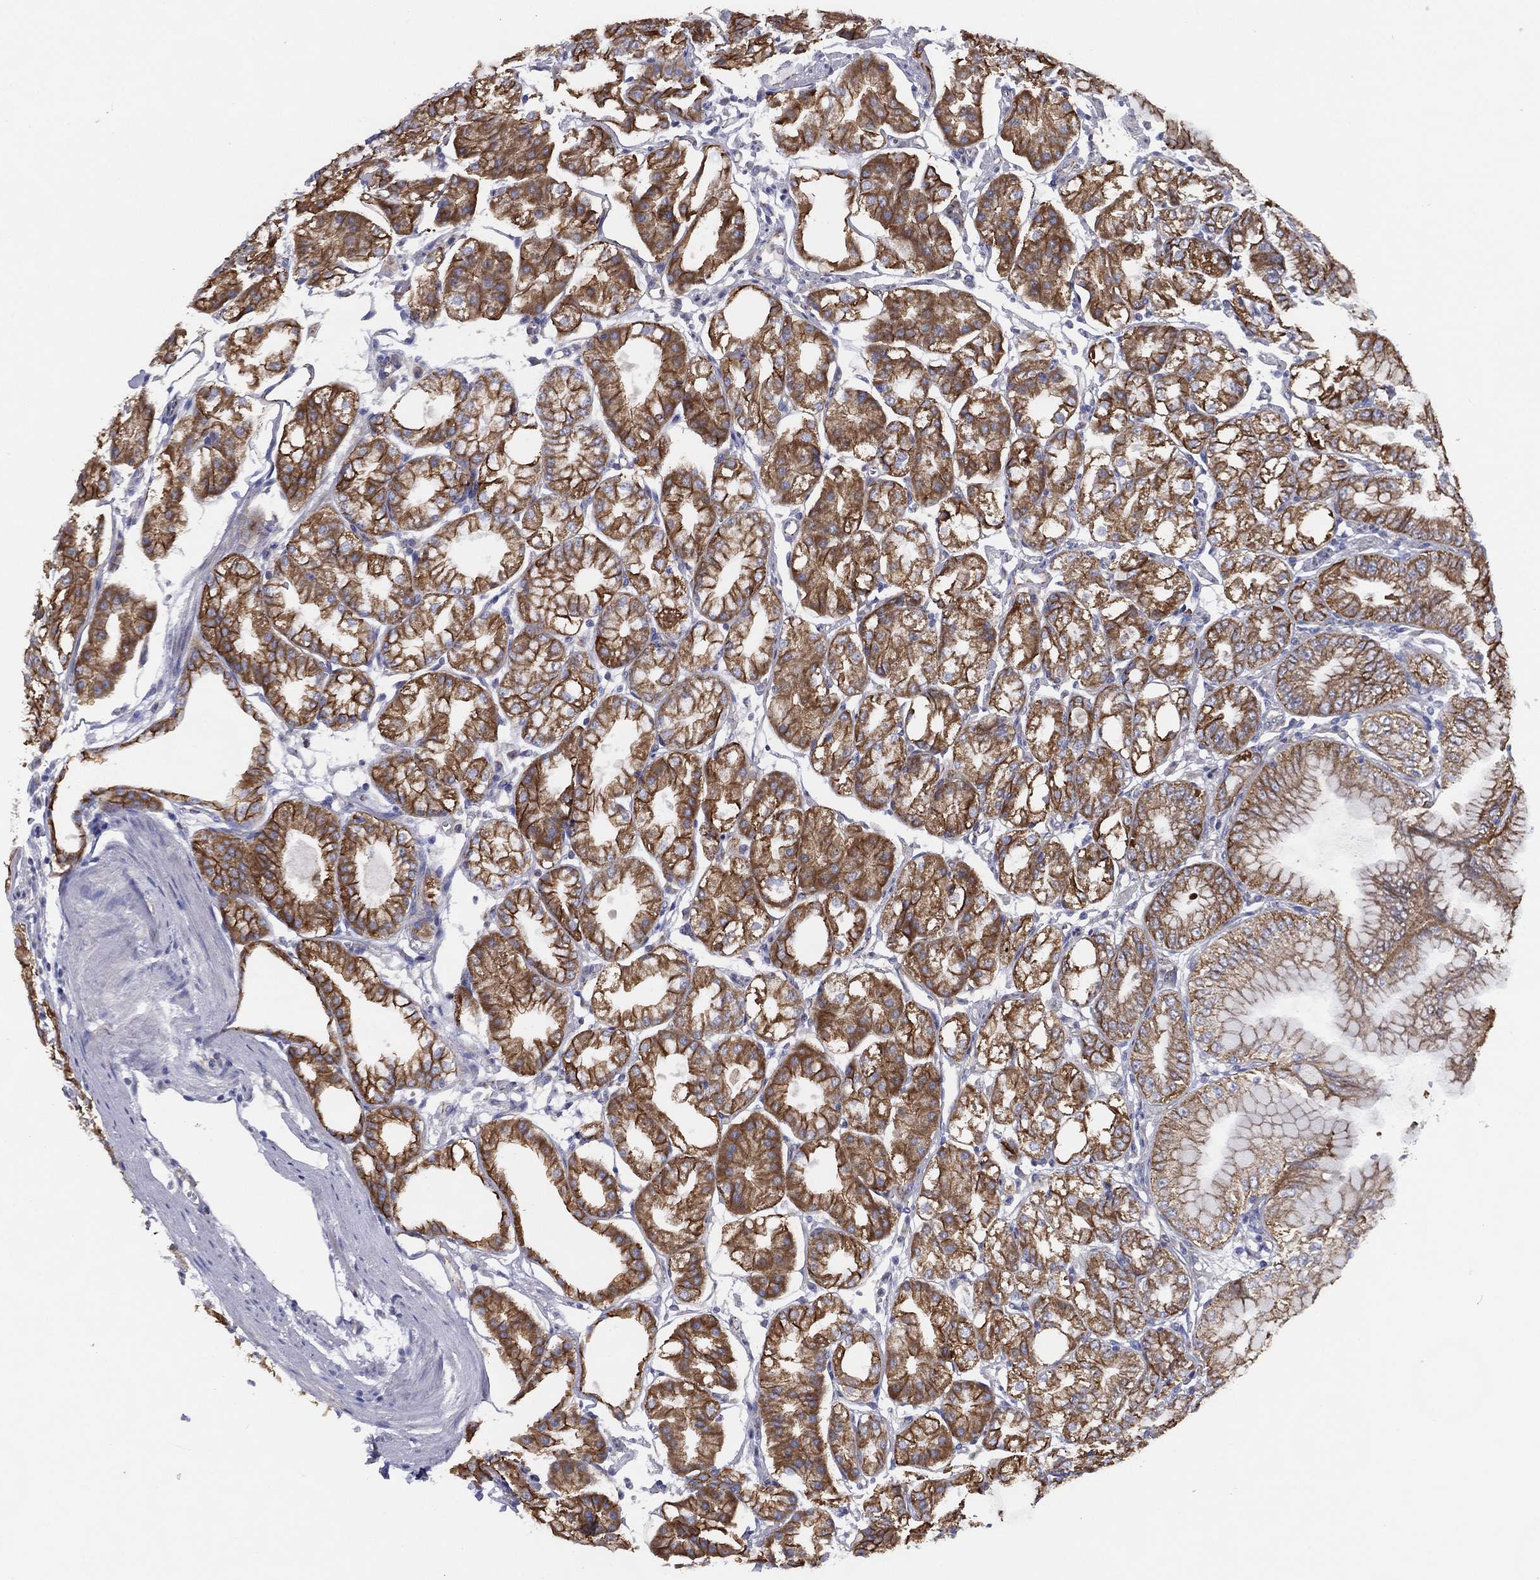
{"staining": {"intensity": "strong", "quantity": ">75%", "location": "cytoplasmic/membranous"}, "tissue": "stomach", "cell_type": "Glandular cells", "image_type": "normal", "snomed": [{"axis": "morphology", "description": "Normal tissue, NOS"}, {"axis": "topography", "description": "Stomach"}], "caption": "Glandular cells exhibit strong cytoplasmic/membranous positivity in approximately >75% of cells in benign stomach. (DAB (3,3'-diaminobenzidine) = brown stain, brightfield microscopy at high magnification).", "gene": "ZNF223", "patient": {"sex": "male", "age": 71}}